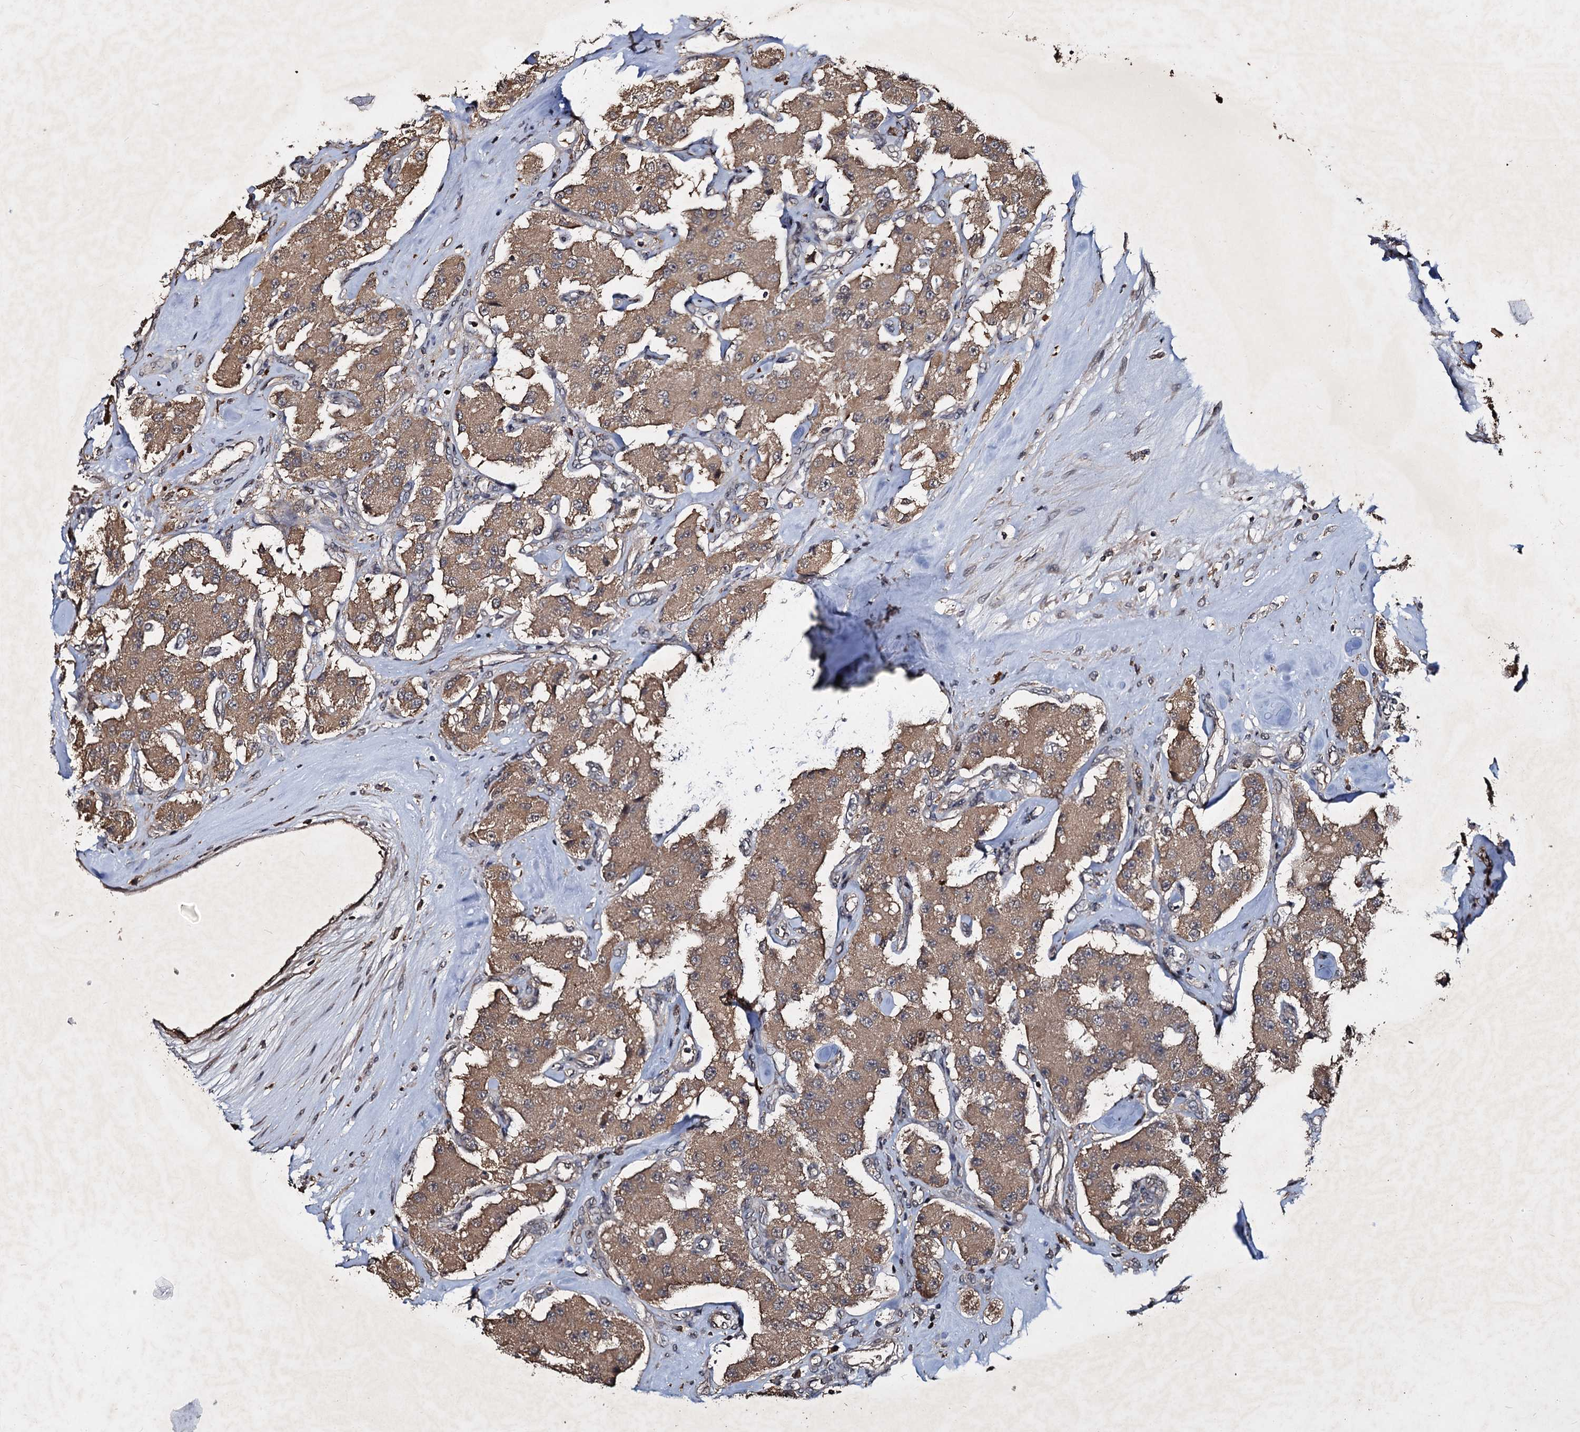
{"staining": {"intensity": "moderate", "quantity": ">75%", "location": "cytoplasmic/membranous"}, "tissue": "carcinoid", "cell_type": "Tumor cells", "image_type": "cancer", "snomed": [{"axis": "morphology", "description": "Carcinoid, malignant, NOS"}, {"axis": "topography", "description": "Pancreas"}], "caption": "Protein positivity by immunohistochemistry exhibits moderate cytoplasmic/membranous staining in about >75% of tumor cells in carcinoid.", "gene": "SLC46A3", "patient": {"sex": "male", "age": 41}}